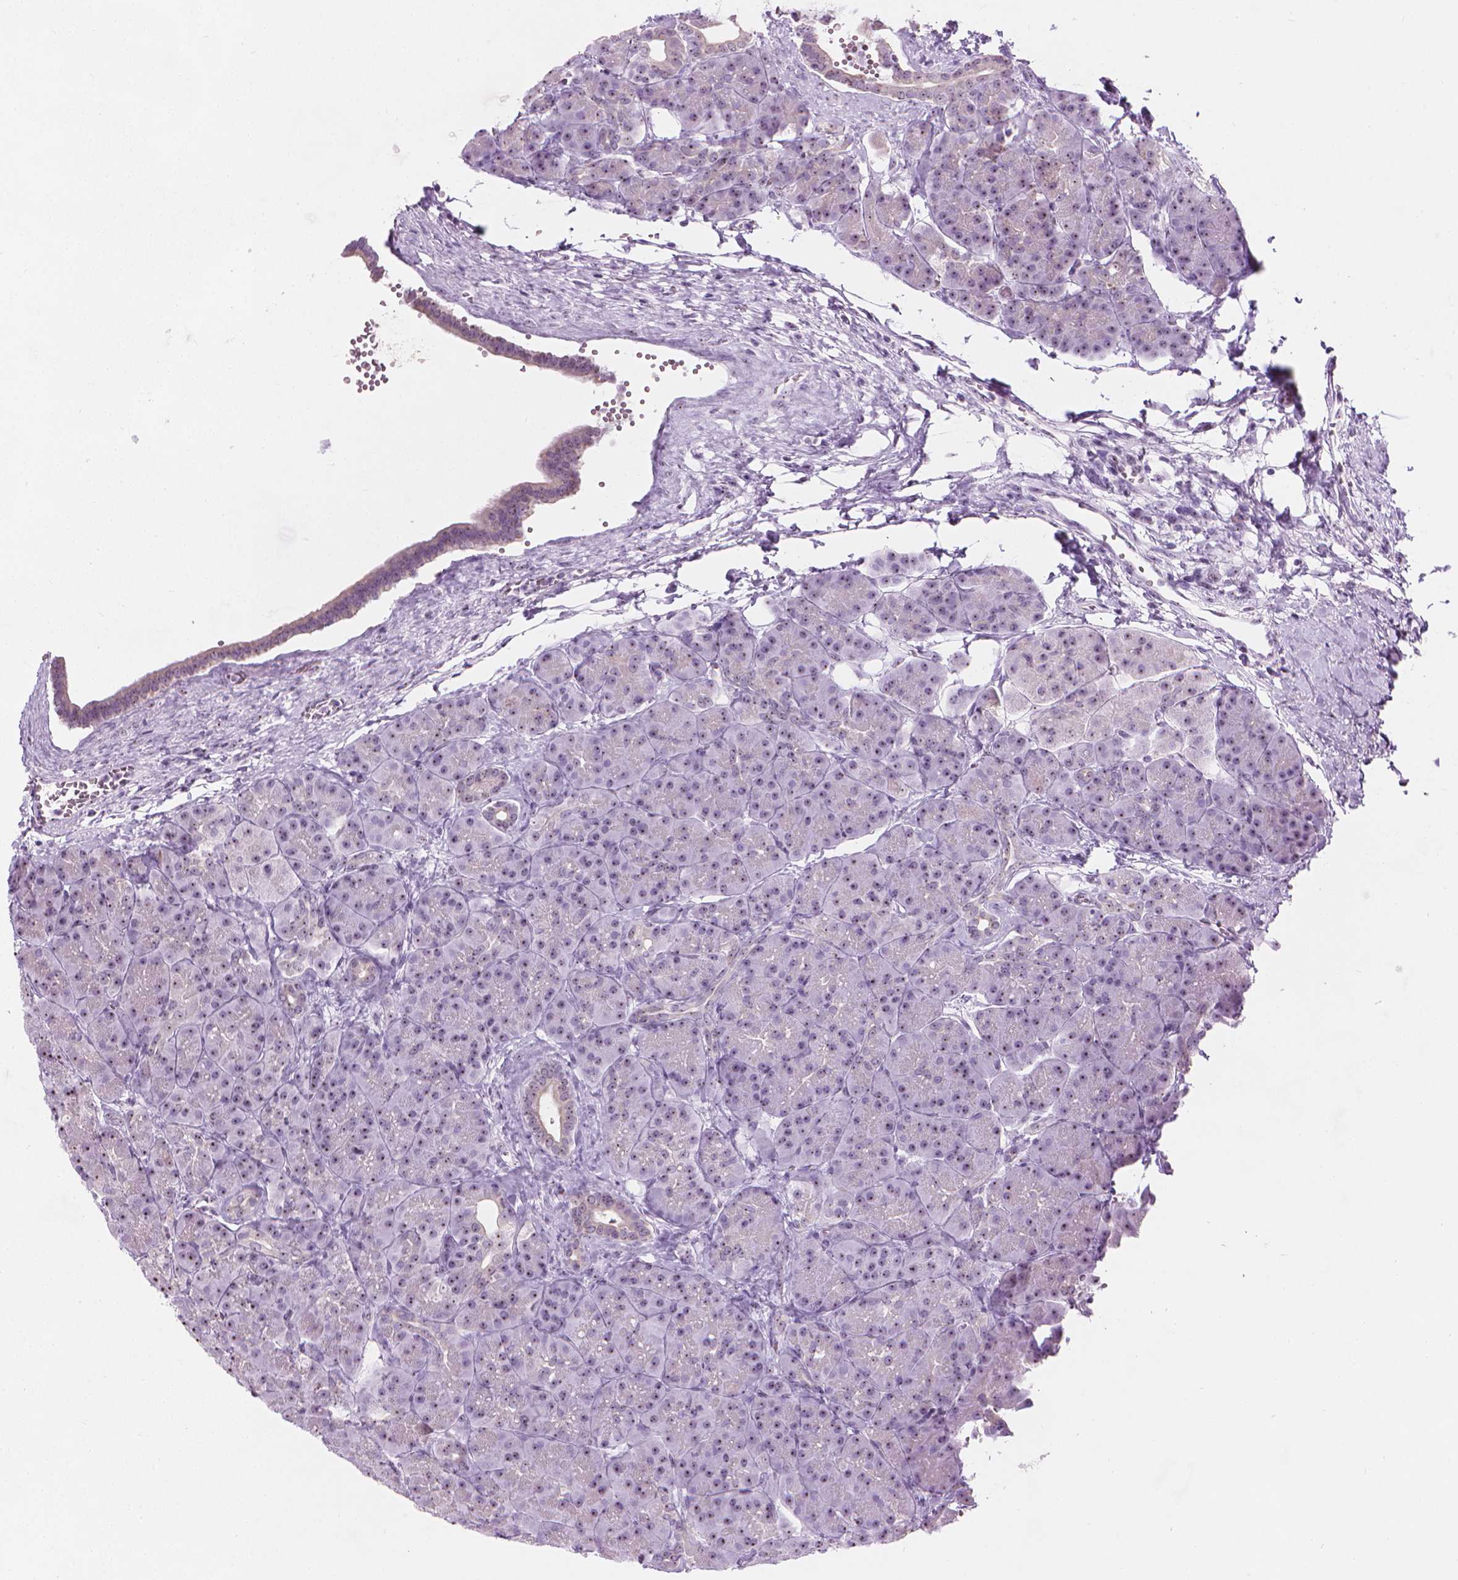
{"staining": {"intensity": "weak", "quantity": "25%-75%", "location": "nuclear"}, "tissue": "pancreas", "cell_type": "Exocrine glandular cells", "image_type": "normal", "snomed": [{"axis": "morphology", "description": "Normal tissue, NOS"}, {"axis": "topography", "description": "Pancreas"}], "caption": "Immunohistochemistry of normal pancreas demonstrates low levels of weak nuclear expression in about 25%-75% of exocrine glandular cells.", "gene": "NOL7", "patient": {"sex": "male", "age": 57}}